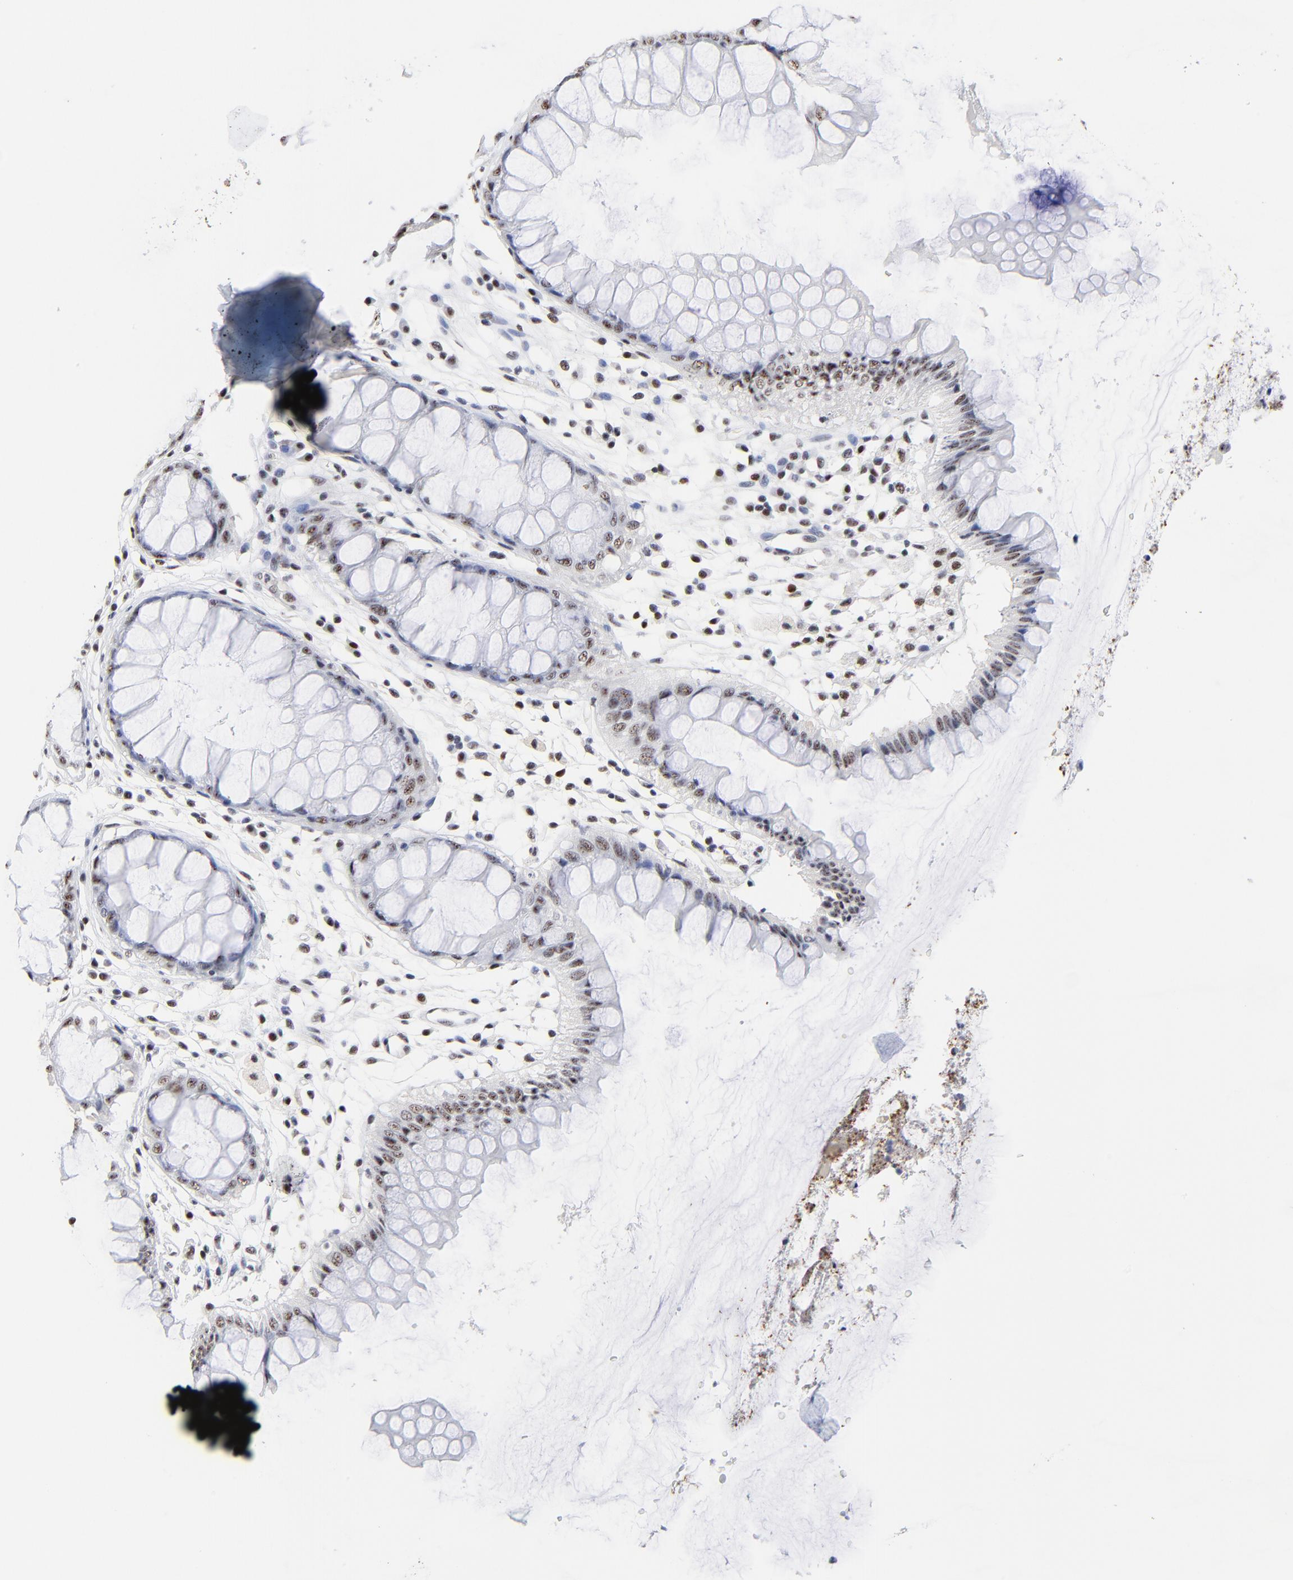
{"staining": {"intensity": "moderate", "quantity": "25%-75%", "location": "nuclear"}, "tissue": "rectum", "cell_type": "Glandular cells", "image_type": "normal", "snomed": [{"axis": "morphology", "description": "Normal tissue, NOS"}, {"axis": "morphology", "description": "Adenocarcinoma, NOS"}, {"axis": "topography", "description": "Rectum"}], "caption": "The immunohistochemical stain shows moderate nuclear staining in glandular cells of unremarkable rectum. Nuclei are stained in blue.", "gene": "MBD4", "patient": {"sex": "female", "age": 65}}